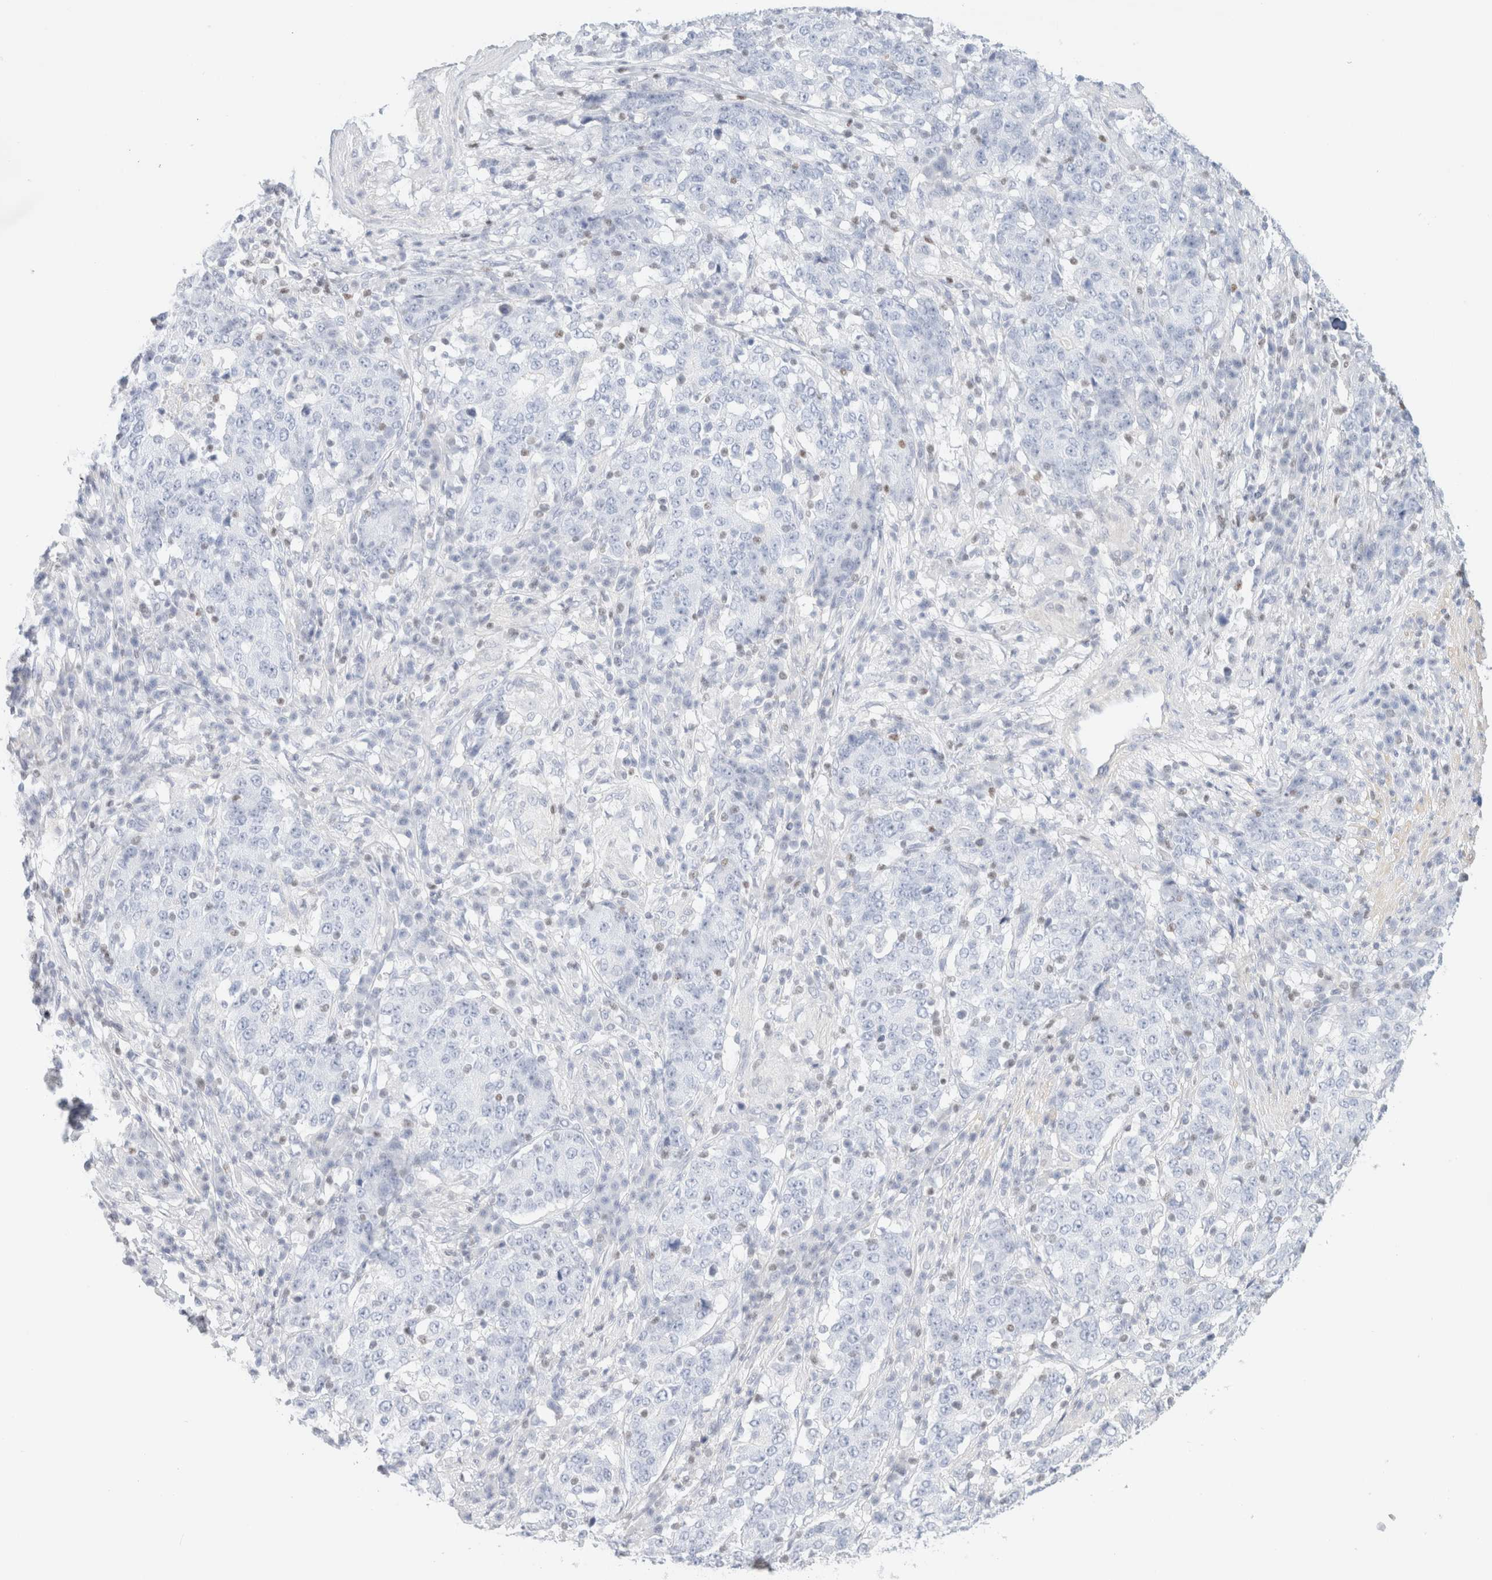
{"staining": {"intensity": "negative", "quantity": "none", "location": "none"}, "tissue": "stomach cancer", "cell_type": "Tumor cells", "image_type": "cancer", "snomed": [{"axis": "morphology", "description": "Adenocarcinoma, NOS"}, {"axis": "topography", "description": "Stomach"}], "caption": "Protein analysis of stomach cancer demonstrates no significant positivity in tumor cells. (Brightfield microscopy of DAB immunohistochemistry (IHC) at high magnification).", "gene": "IKZF3", "patient": {"sex": "male", "age": 59}}